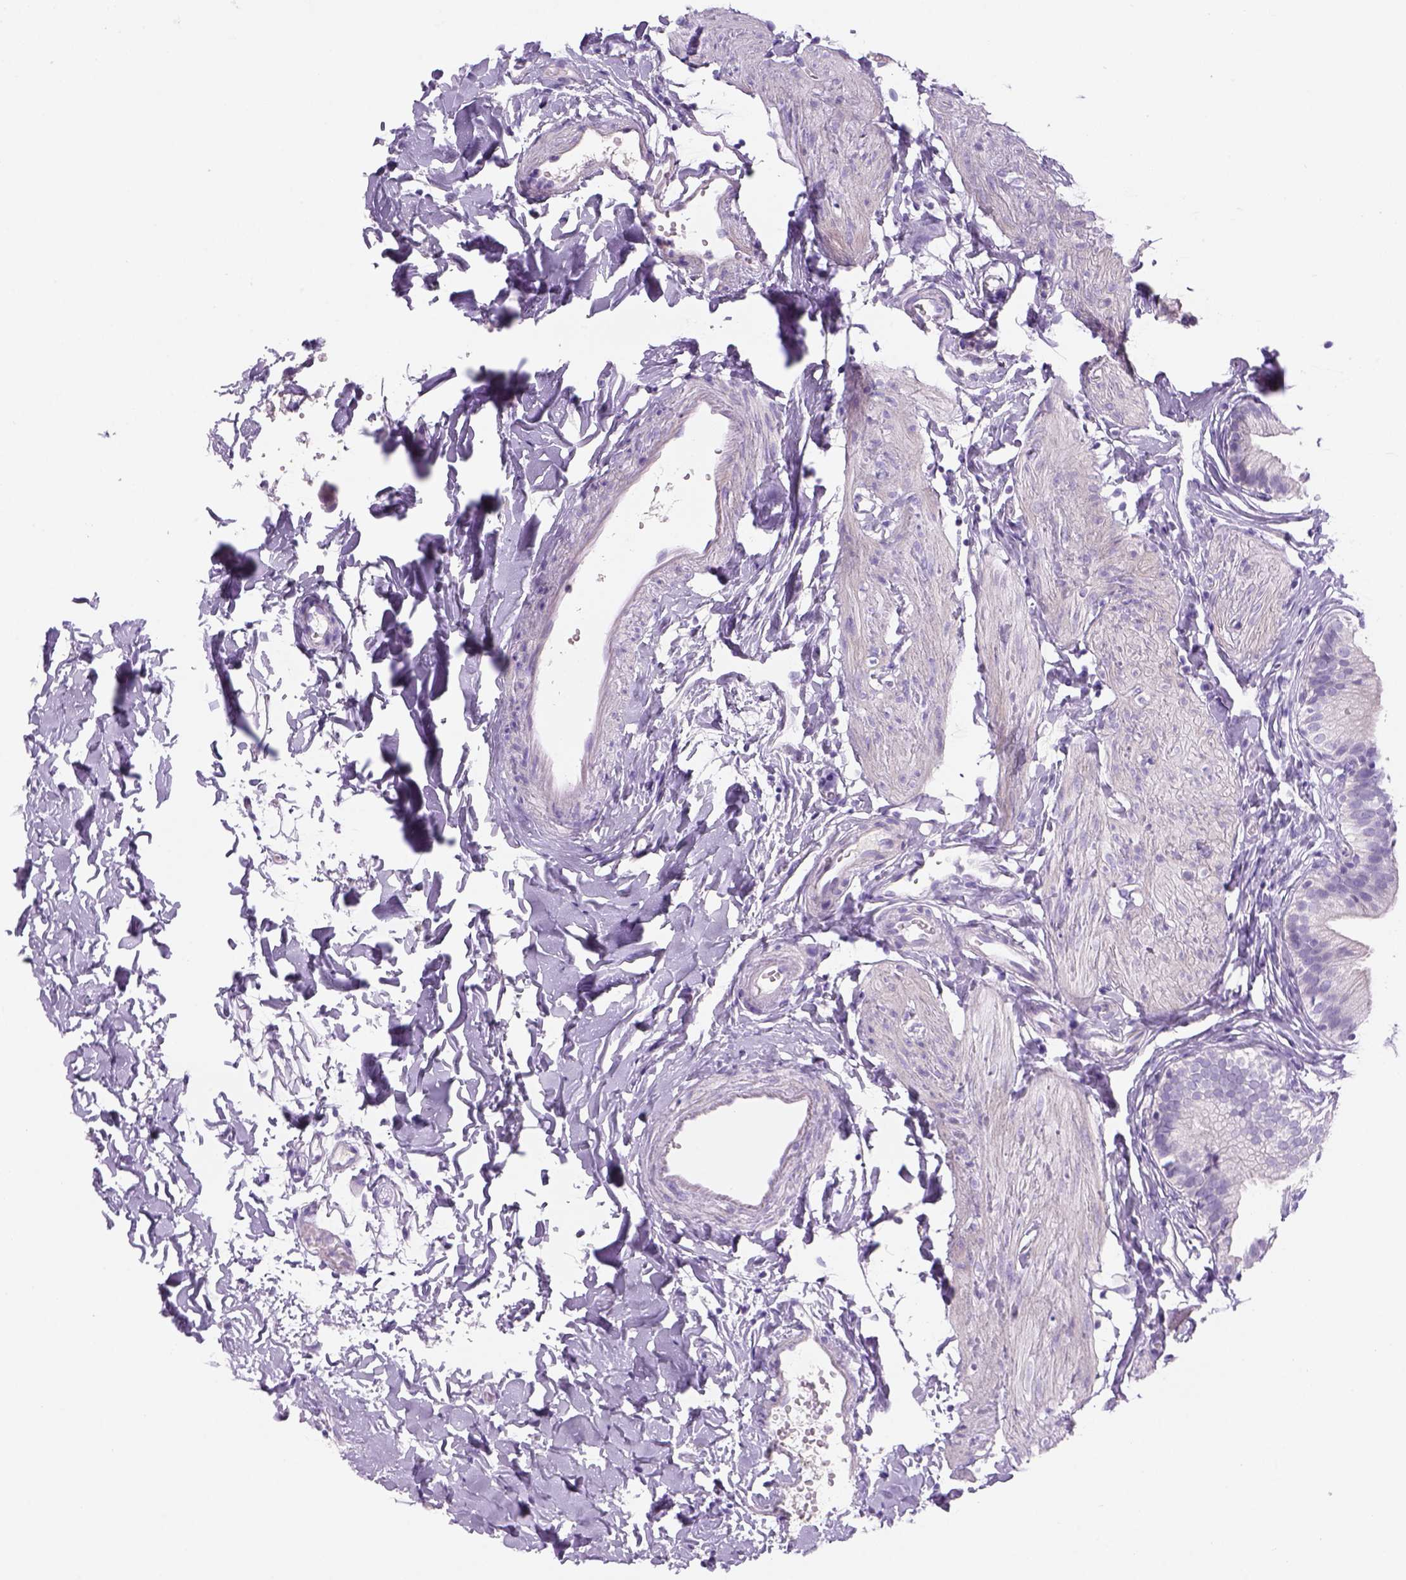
{"staining": {"intensity": "negative", "quantity": "none", "location": "none"}, "tissue": "gallbladder", "cell_type": "Glandular cells", "image_type": "normal", "snomed": [{"axis": "morphology", "description": "Normal tissue, NOS"}, {"axis": "topography", "description": "Gallbladder"}], "caption": "Histopathology image shows no protein staining in glandular cells of unremarkable gallbladder. (Immunohistochemistry, brightfield microscopy, high magnification).", "gene": "TENM4", "patient": {"sex": "female", "age": 47}}